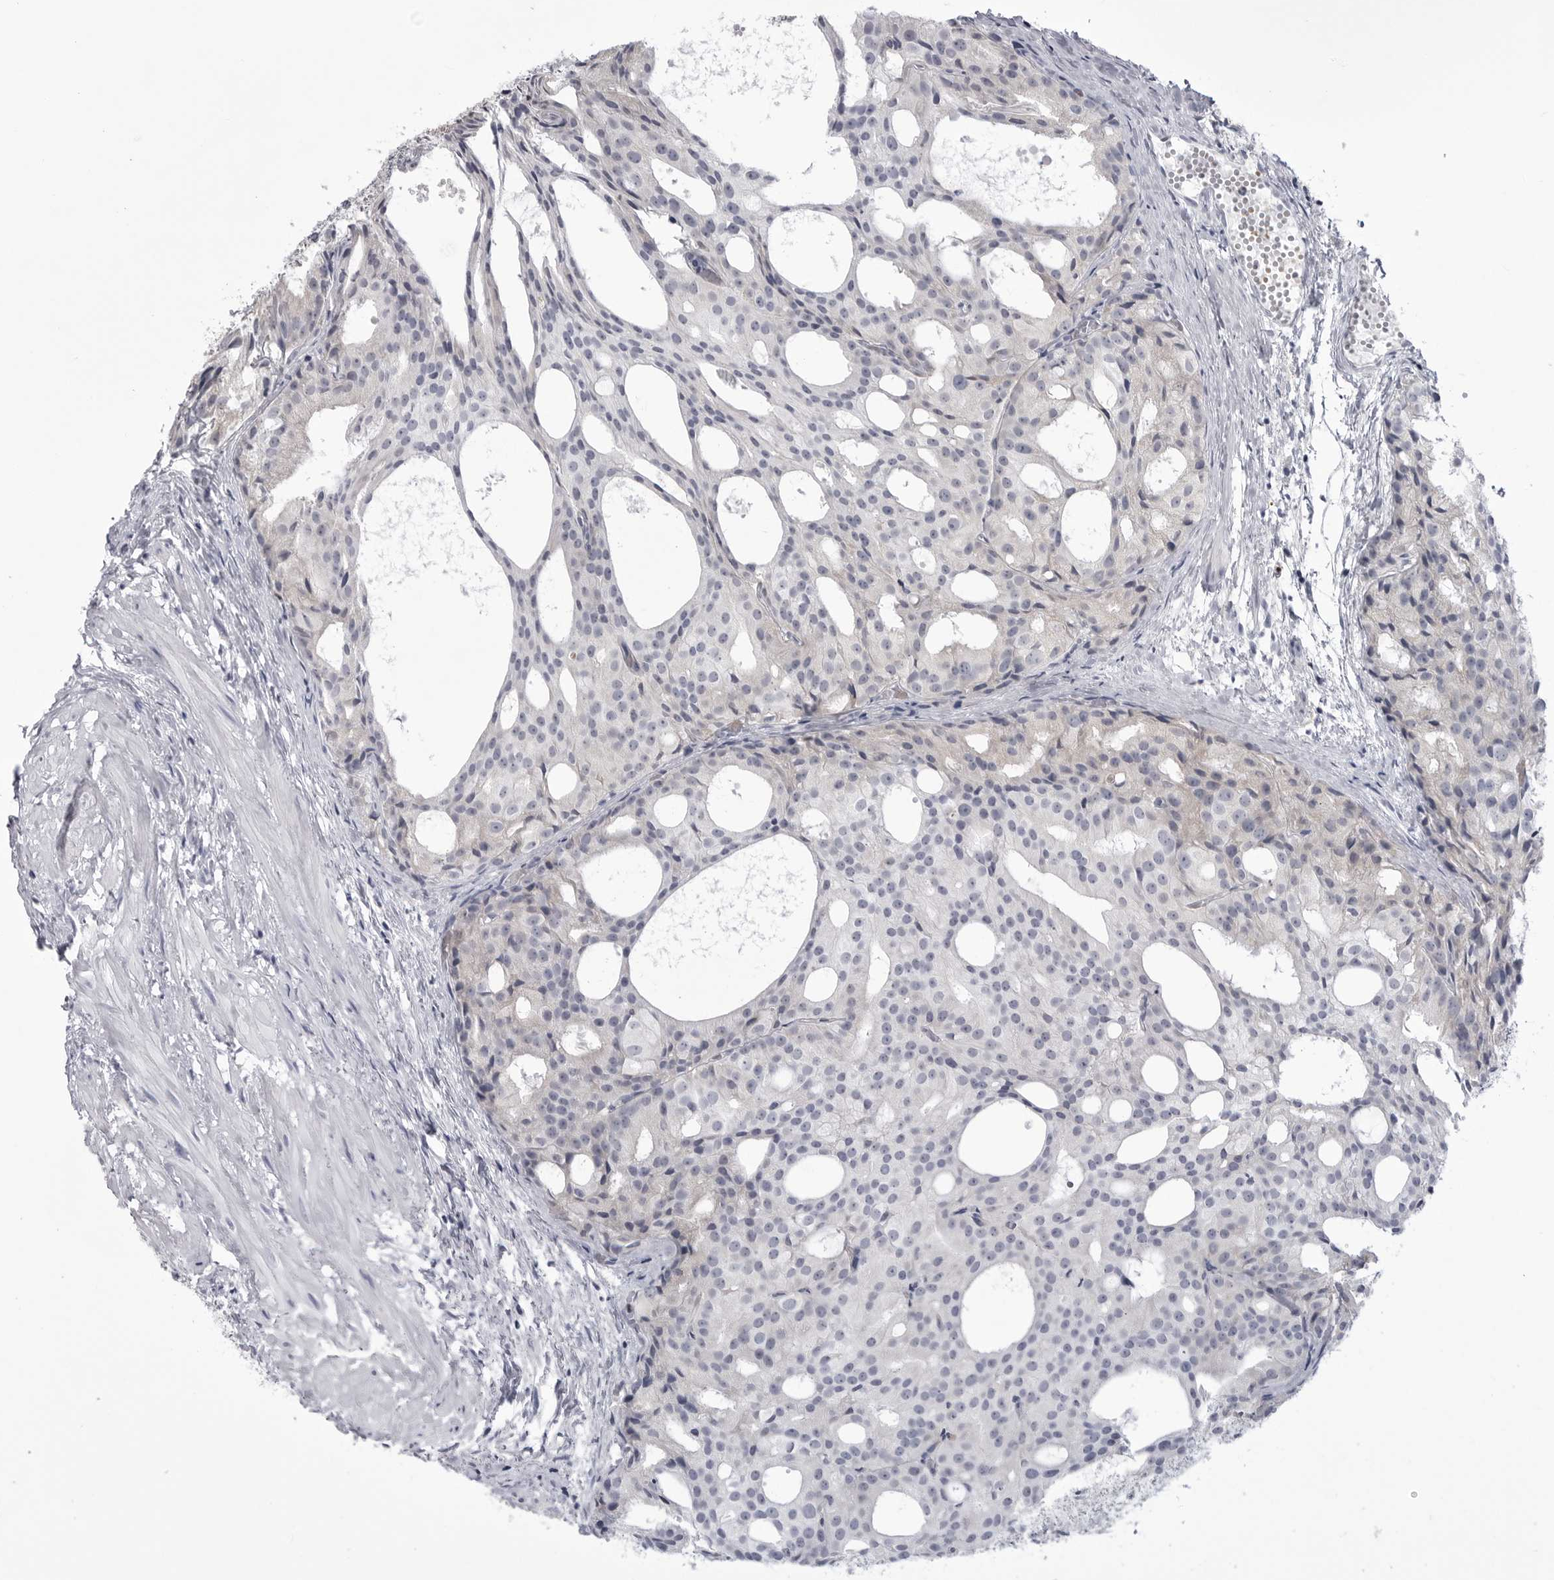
{"staining": {"intensity": "negative", "quantity": "none", "location": "none"}, "tissue": "prostate cancer", "cell_type": "Tumor cells", "image_type": "cancer", "snomed": [{"axis": "morphology", "description": "Adenocarcinoma, Low grade"}, {"axis": "topography", "description": "Prostate"}], "caption": "Immunohistochemical staining of prostate cancer (adenocarcinoma (low-grade)) shows no significant positivity in tumor cells. (Immunohistochemistry, brightfield microscopy, high magnification).", "gene": "STAP2", "patient": {"sex": "male", "age": 88}}